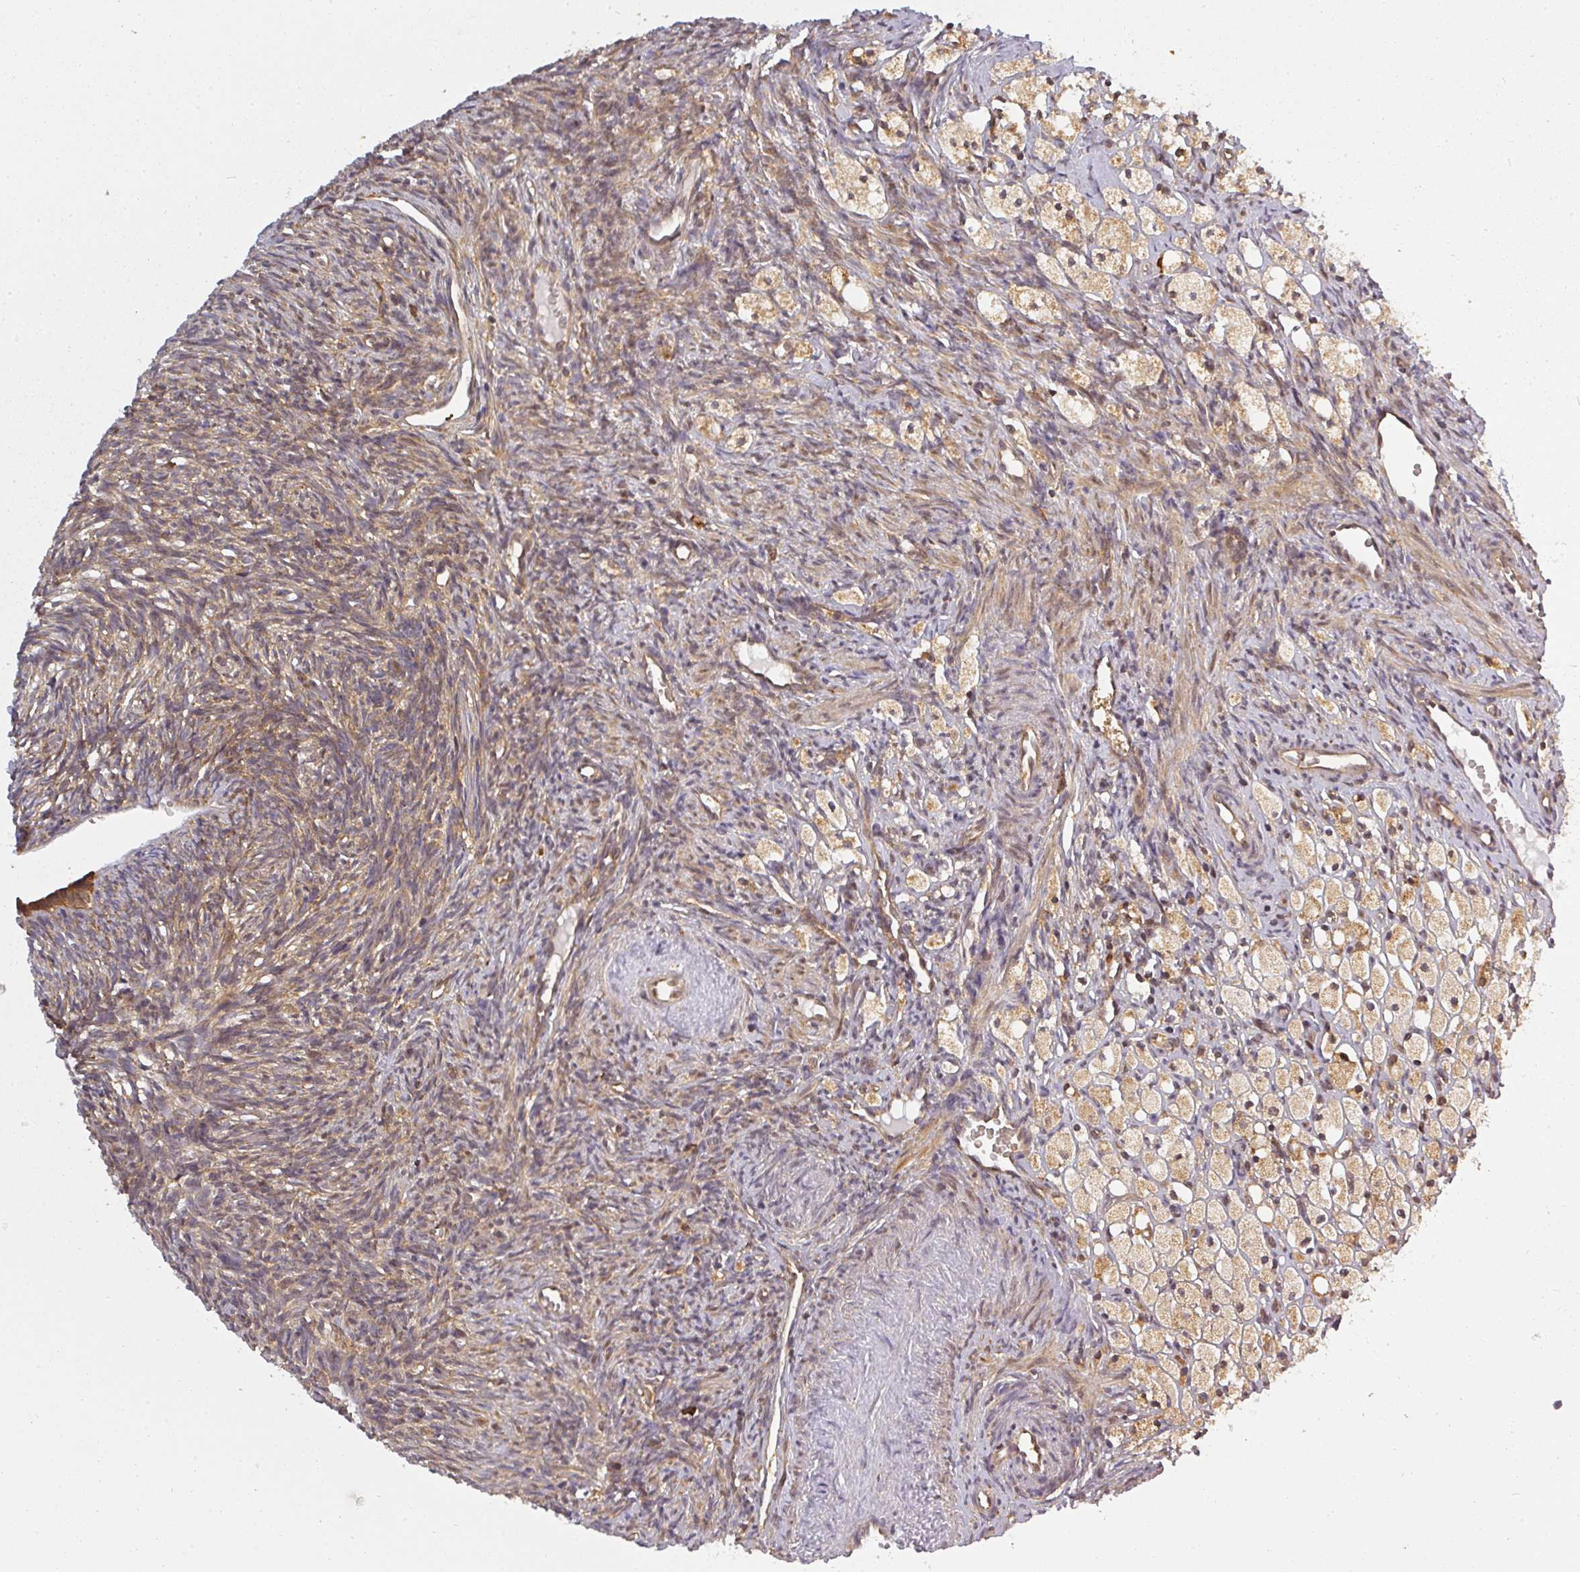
{"staining": {"intensity": "moderate", "quantity": ">75%", "location": "cytoplasmic/membranous"}, "tissue": "ovary", "cell_type": "Ovarian stroma cells", "image_type": "normal", "snomed": [{"axis": "morphology", "description": "Normal tissue, NOS"}, {"axis": "topography", "description": "Ovary"}], "caption": "This image displays IHC staining of benign human ovary, with medium moderate cytoplasmic/membranous staining in approximately >75% of ovarian stroma cells.", "gene": "PPP6R3", "patient": {"sex": "female", "age": 51}}